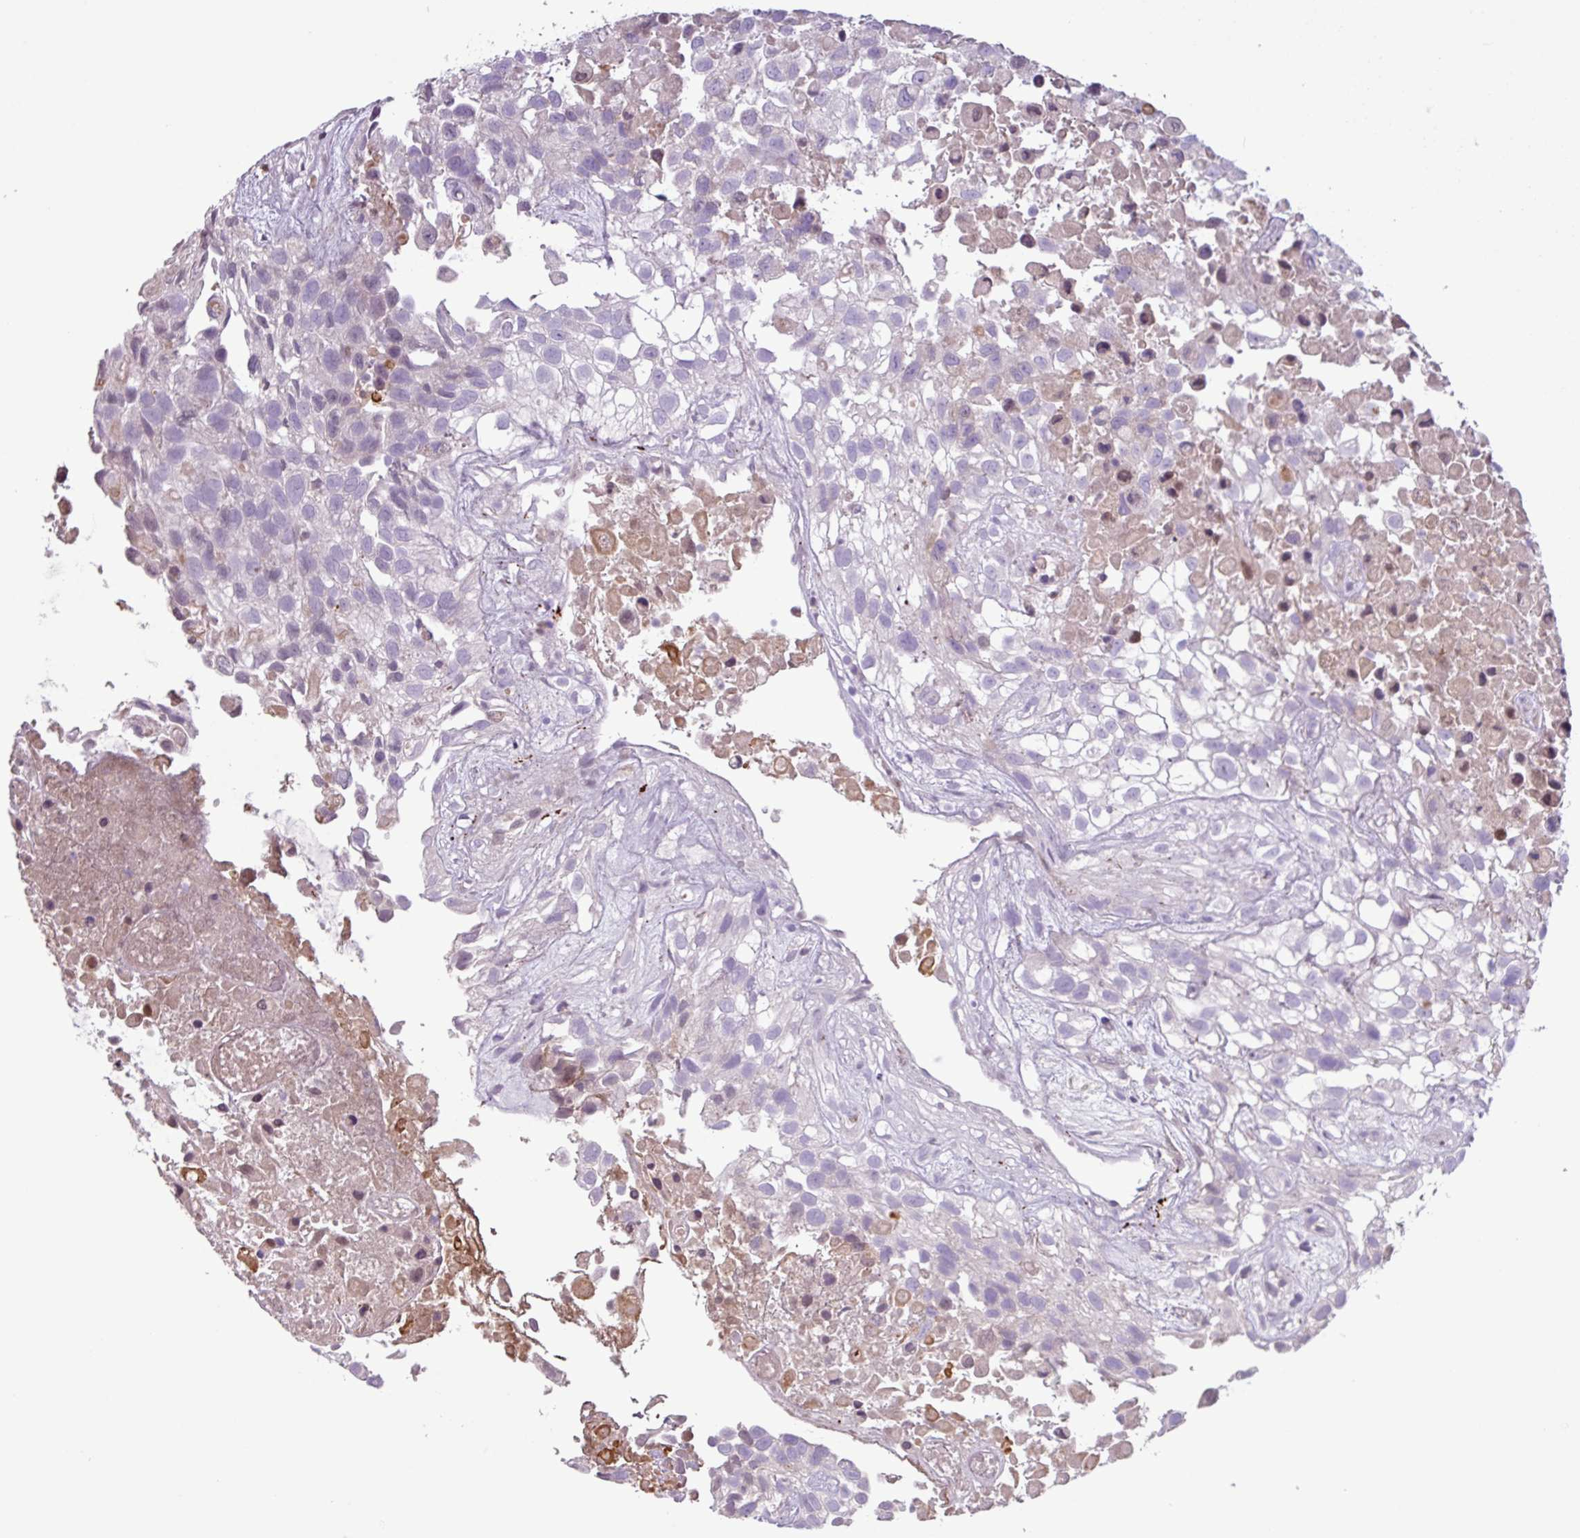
{"staining": {"intensity": "negative", "quantity": "none", "location": "none"}, "tissue": "urothelial cancer", "cell_type": "Tumor cells", "image_type": "cancer", "snomed": [{"axis": "morphology", "description": "Urothelial carcinoma, High grade"}, {"axis": "topography", "description": "Urinary bladder"}], "caption": "A micrograph of urothelial cancer stained for a protein exhibits no brown staining in tumor cells.", "gene": "C4B", "patient": {"sex": "male", "age": 56}}